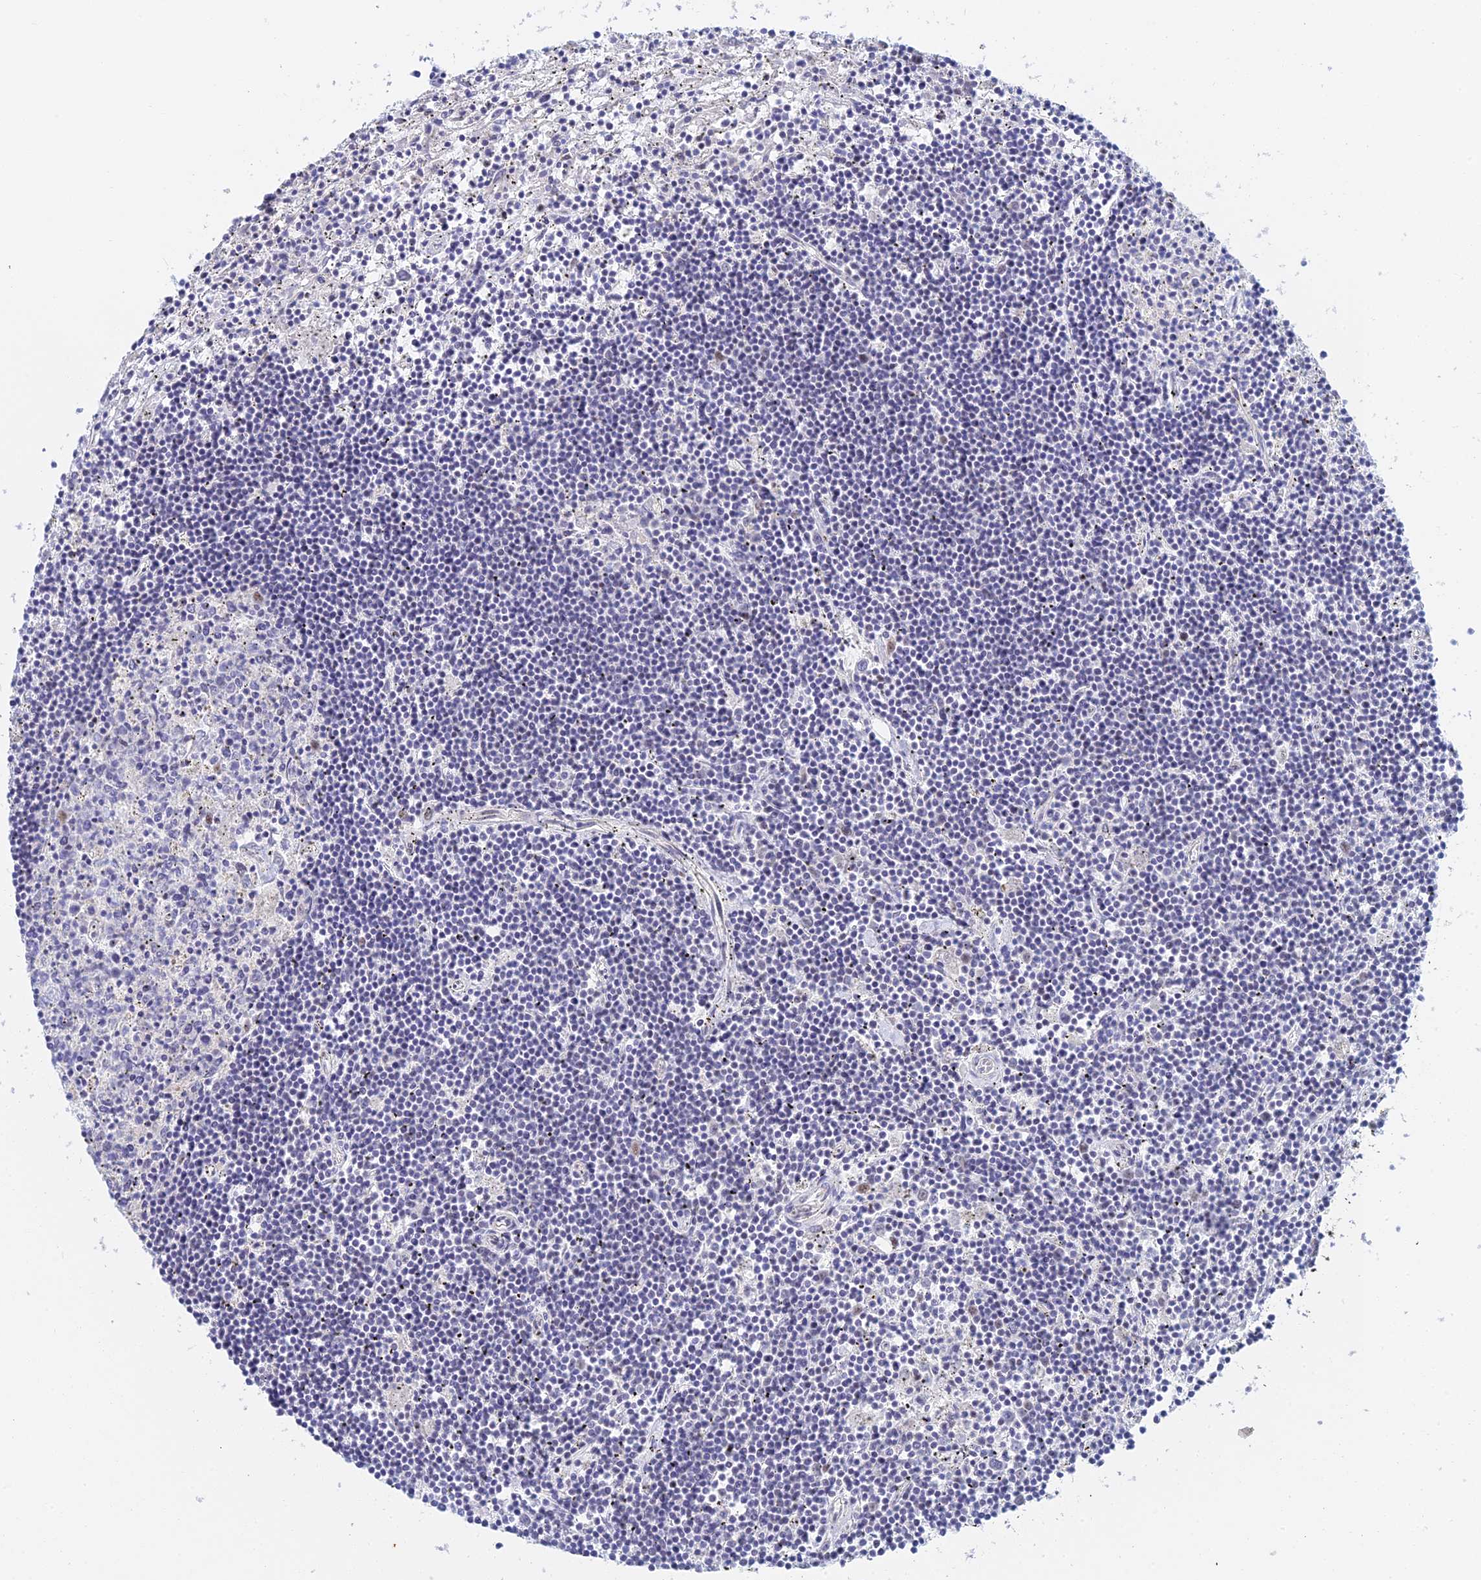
{"staining": {"intensity": "negative", "quantity": "none", "location": "none"}, "tissue": "lymphoma", "cell_type": "Tumor cells", "image_type": "cancer", "snomed": [{"axis": "morphology", "description": "Malignant lymphoma, non-Hodgkin's type, Low grade"}, {"axis": "topography", "description": "Spleen"}], "caption": "Micrograph shows no protein positivity in tumor cells of low-grade malignant lymphoma, non-Hodgkin's type tissue.", "gene": "CFAP92", "patient": {"sex": "male", "age": 76}}